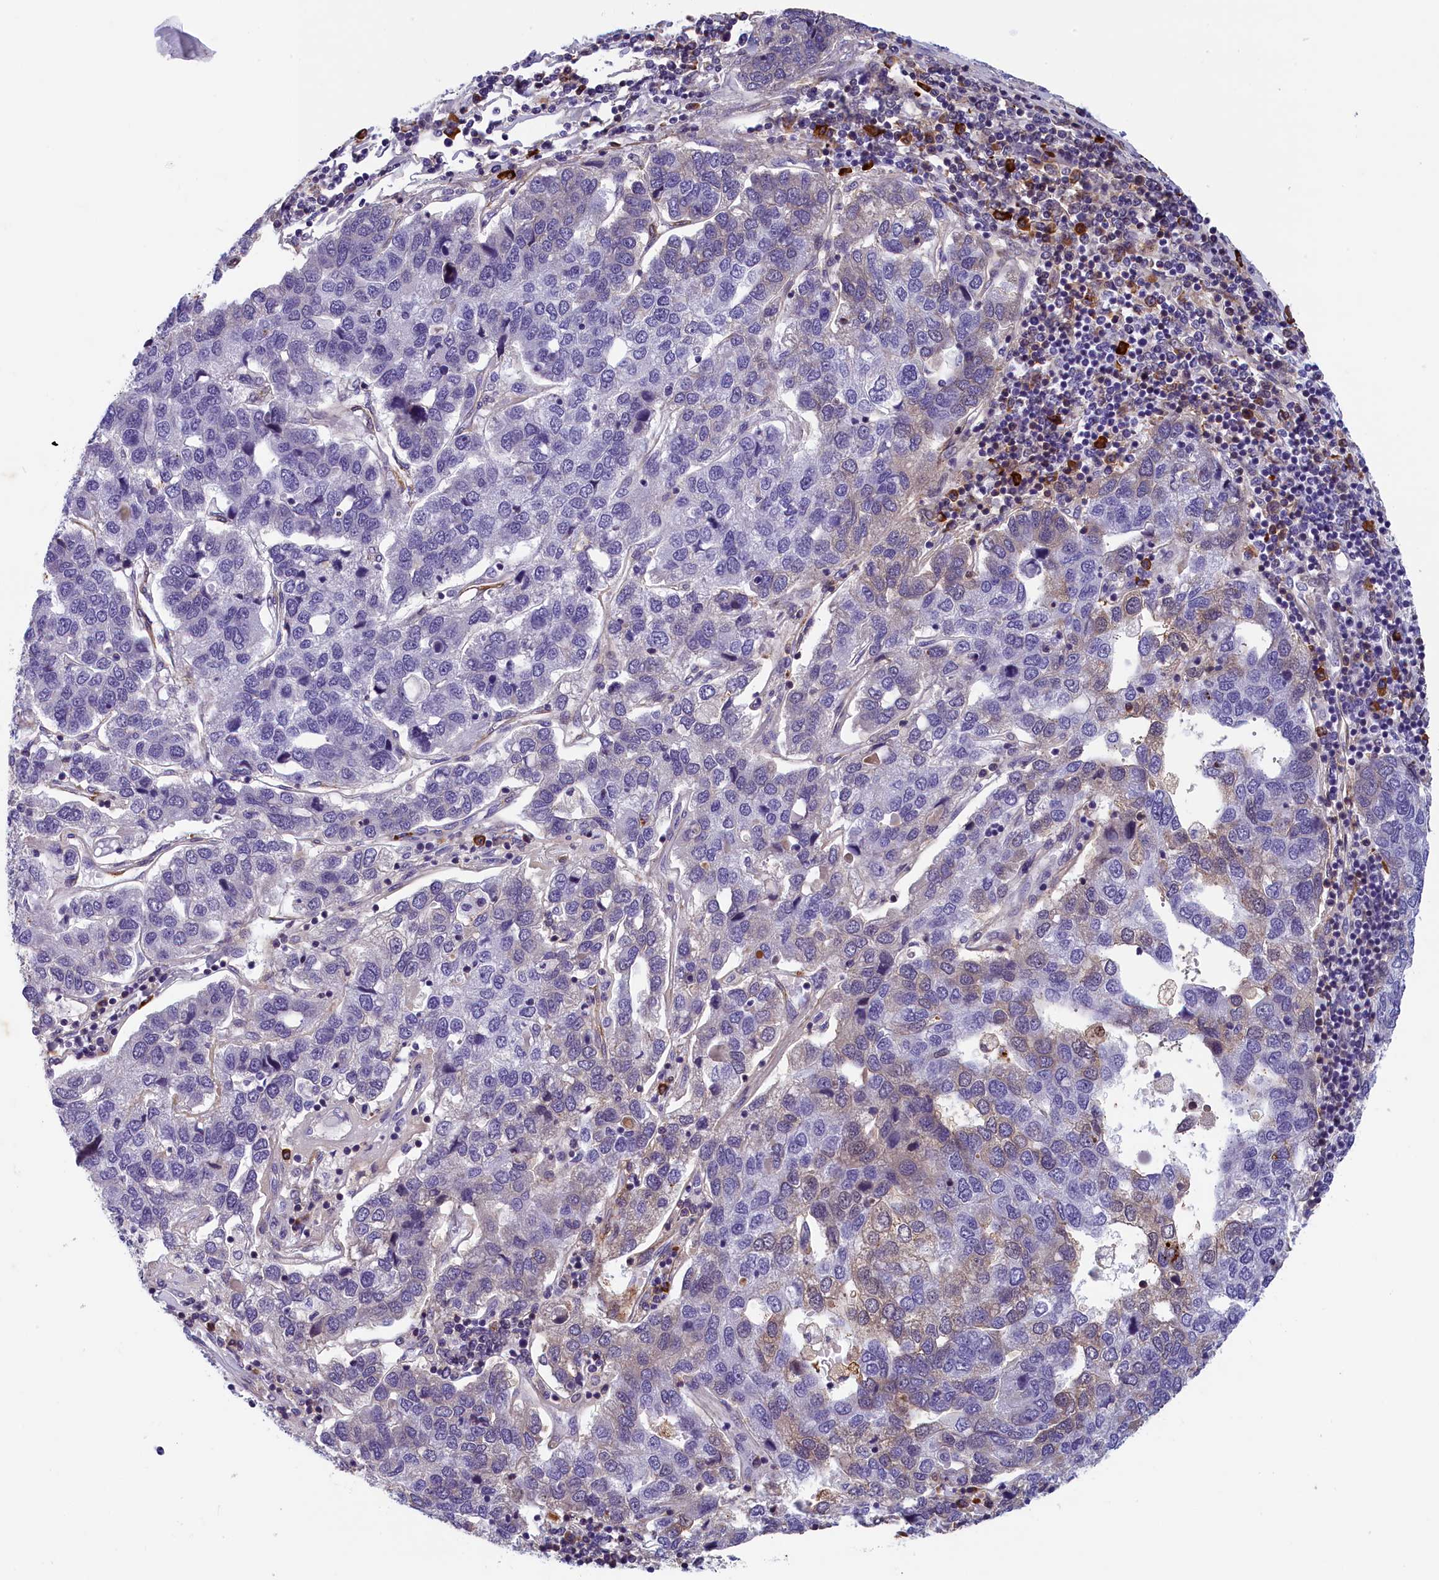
{"staining": {"intensity": "weak", "quantity": "<25%", "location": "cytoplasmic/membranous"}, "tissue": "pancreatic cancer", "cell_type": "Tumor cells", "image_type": "cancer", "snomed": [{"axis": "morphology", "description": "Adenocarcinoma, NOS"}, {"axis": "topography", "description": "Pancreas"}], "caption": "The image reveals no staining of tumor cells in pancreatic cancer. (Stains: DAB IHC with hematoxylin counter stain, Microscopy: brightfield microscopy at high magnification).", "gene": "BCL2L13", "patient": {"sex": "female", "age": 61}}